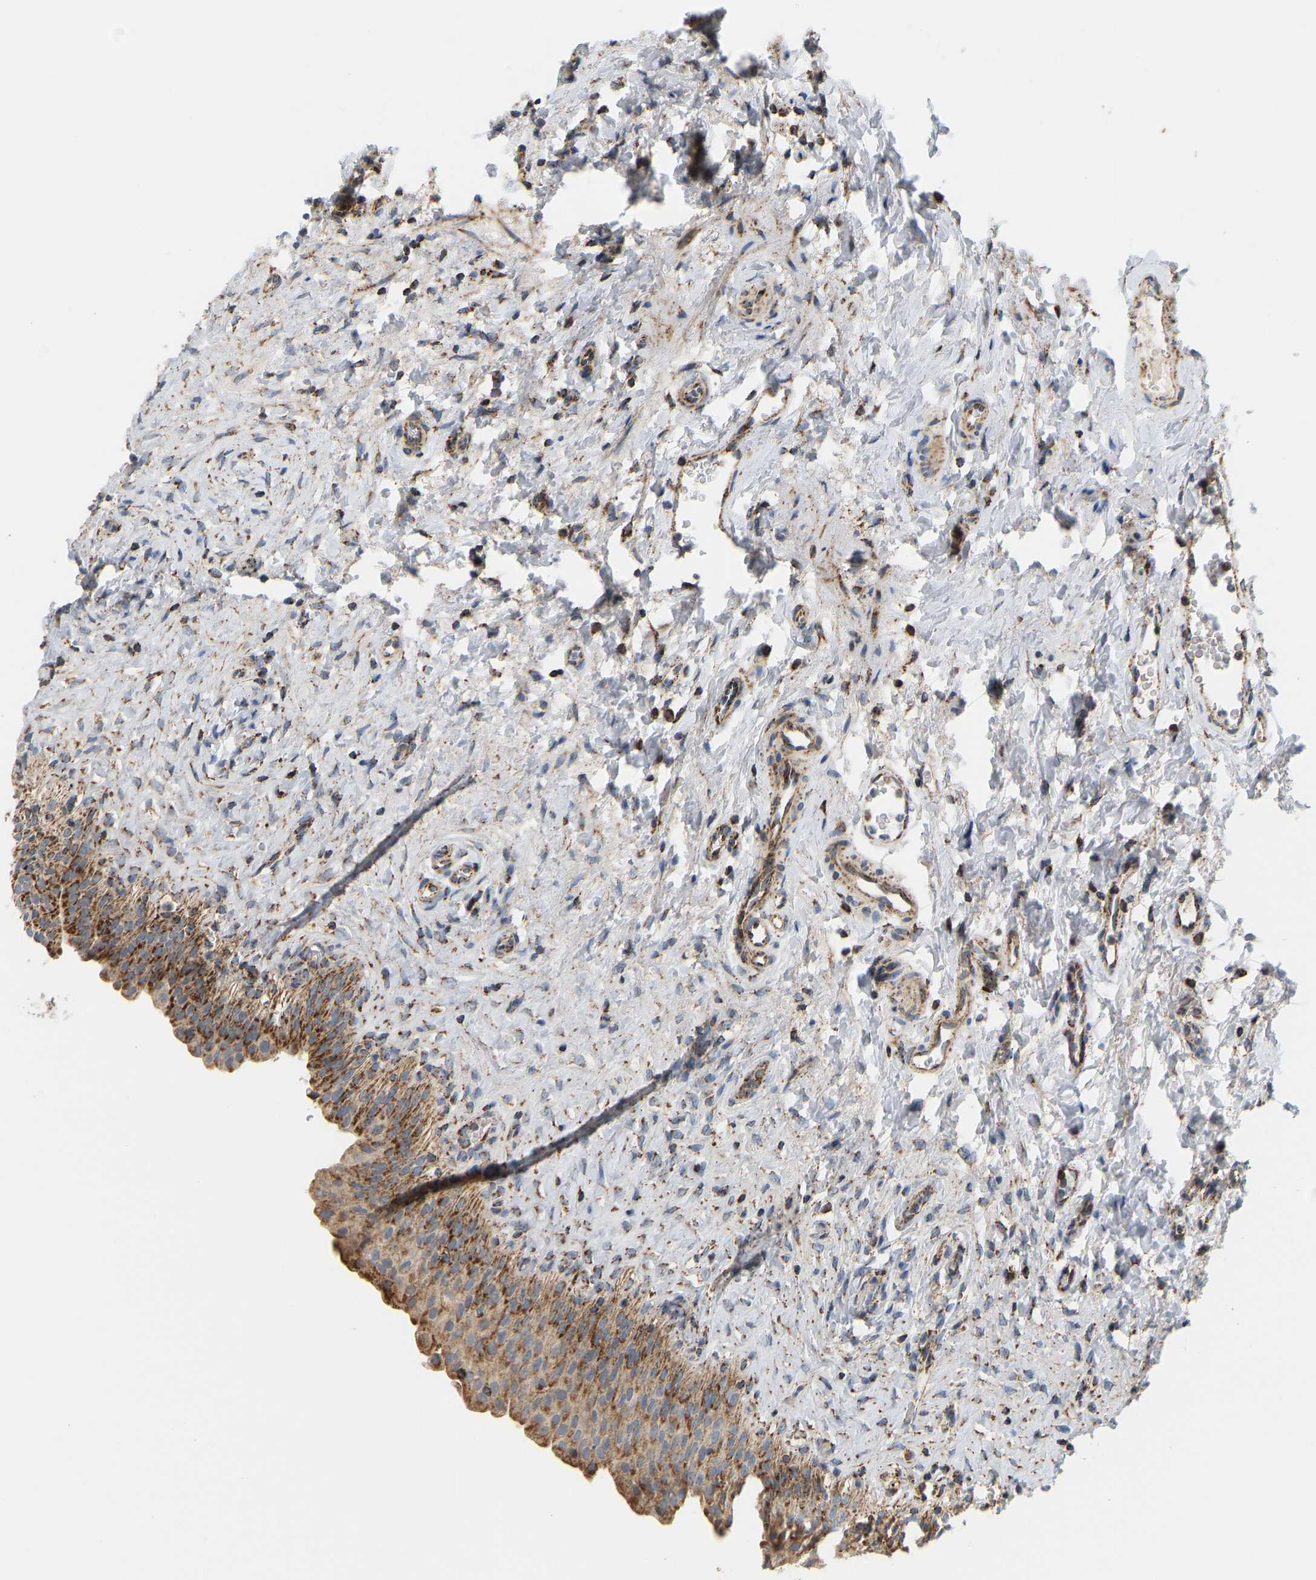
{"staining": {"intensity": "moderate", "quantity": ">75%", "location": "cytoplasmic/membranous"}, "tissue": "urinary bladder", "cell_type": "Urothelial cells", "image_type": "normal", "snomed": [{"axis": "morphology", "description": "Urothelial carcinoma, High grade"}, {"axis": "topography", "description": "Urinary bladder"}], "caption": "Immunohistochemical staining of normal urinary bladder exhibits medium levels of moderate cytoplasmic/membranous staining in about >75% of urothelial cells. Using DAB (brown) and hematoxylin (blue) stains, captured at high magnification using brightfield microscopy.", "gene": "GPSM2", "patient": {"sex": "male", "age": 46}}